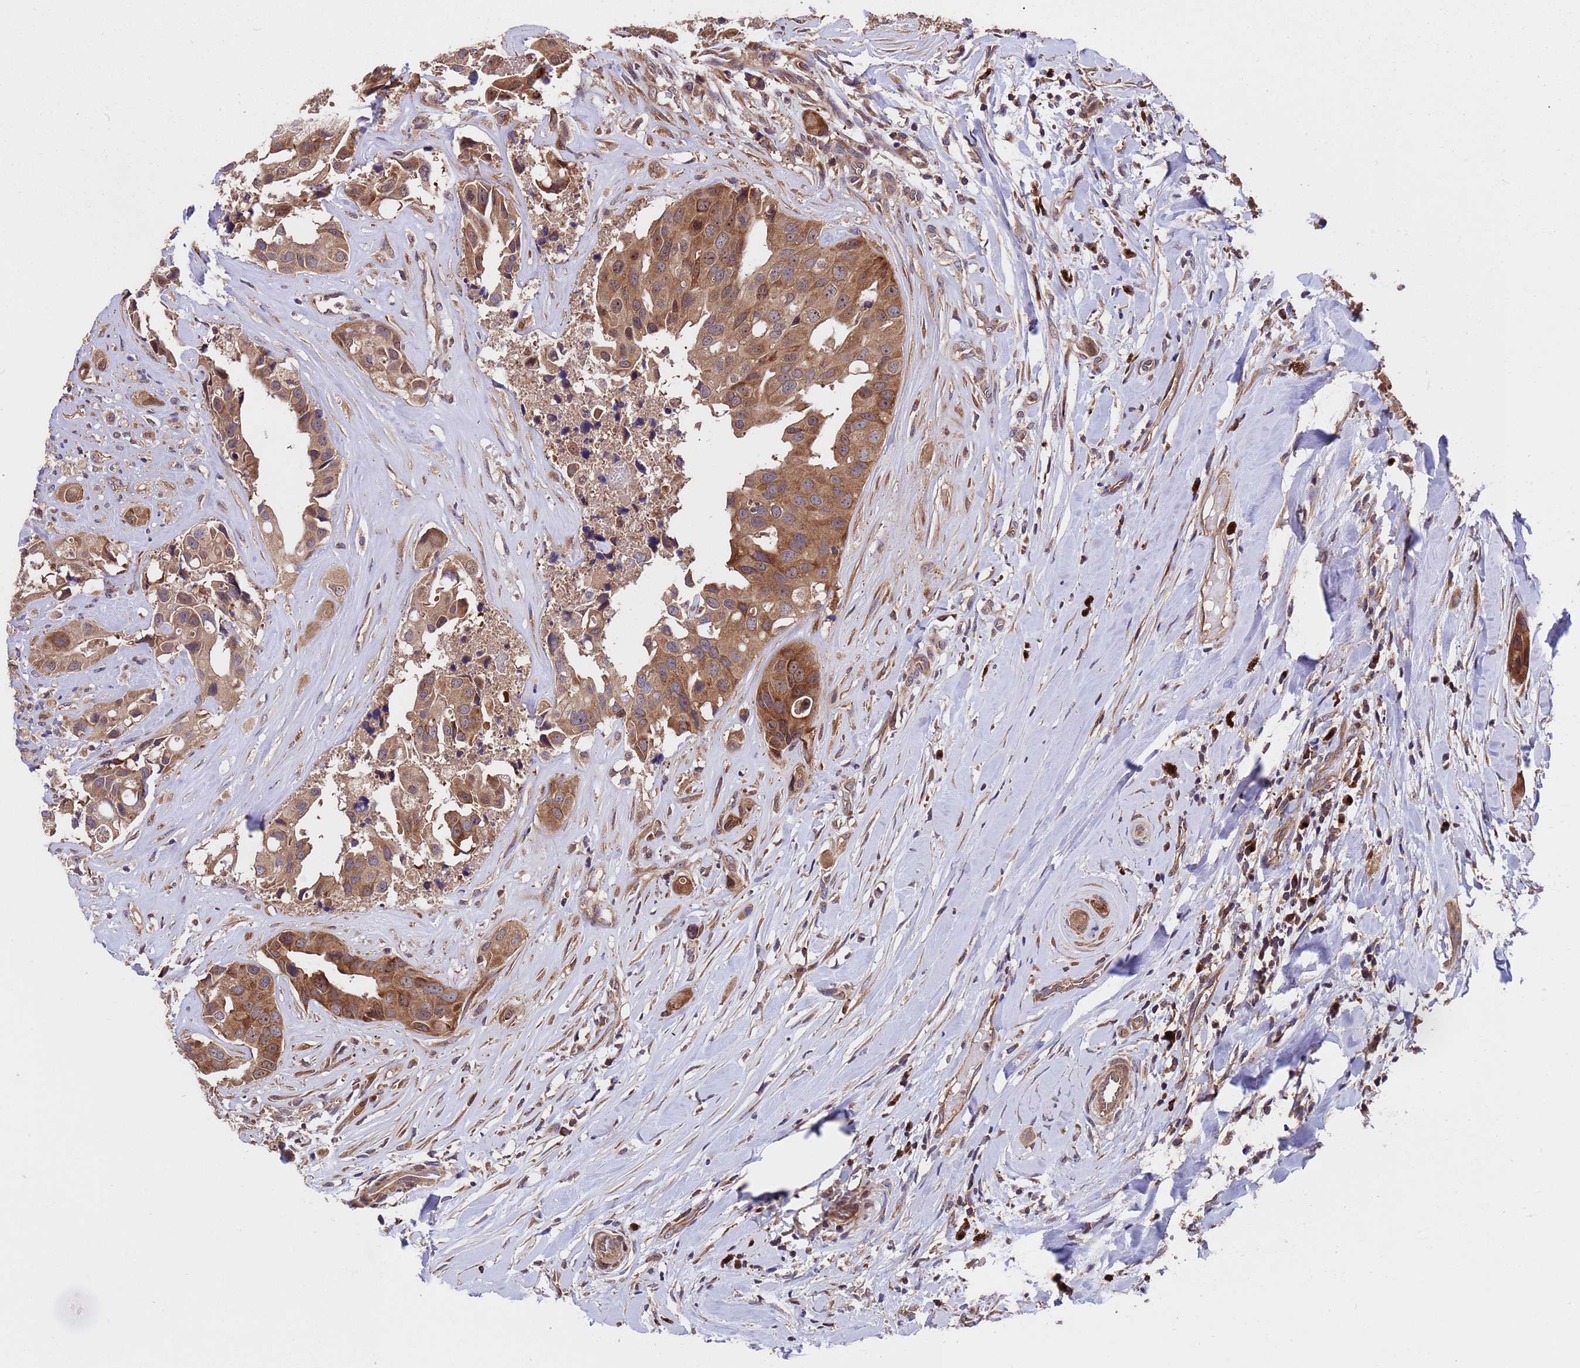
{"staining": {"intensity": "moderate", "quantity": ">75%", "location": "cytoplasmic/membranous"}, "tissue": "head and neck cancer", "cell_type": "Tumor cells", "image_type": "cancer", "snomed": [{"axis": "morphology", "description": "Adenocarcinoma, NOS"}, {"axis": "morphology", "description": "Adenocarcinoma, metastatic, NOS"}, {"axis": "topography", "description": "Head-Neck"}], "caption": "Protein staining by immunohistochemistry (IHC) exhibits moderate cytoplasmic/membranous staining in approximately >75% of tumor cells in head and neck metastatic adenocarcinoma.", "gene": "TSR3", "patient": {"sex": "male", "age": 75}}